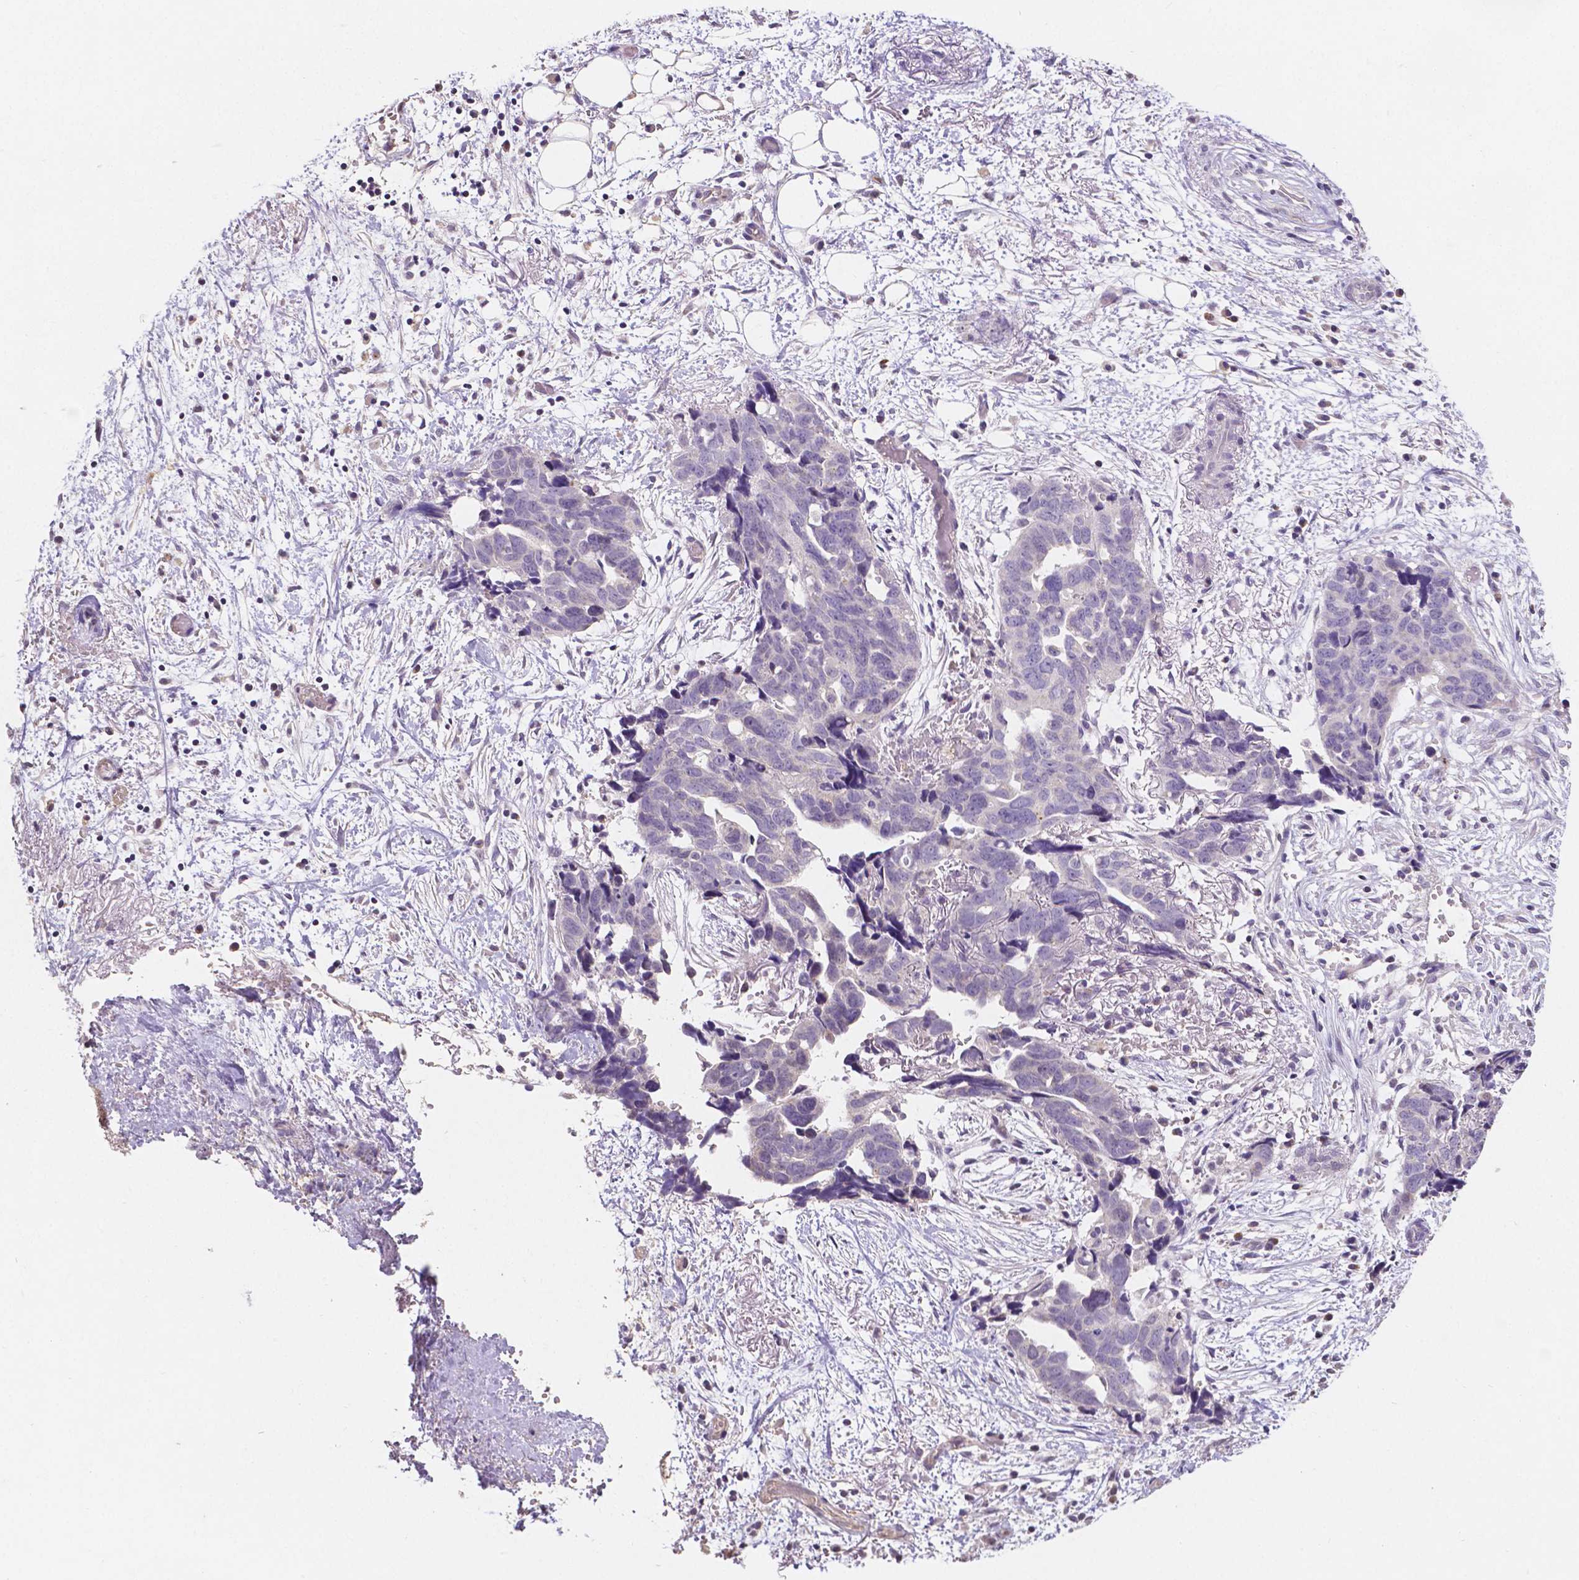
{"staining": {"intensity": "negative", "quantity": "none", "location": "none"}, "tissue": "ovarian cancer", "cell_type": "Tumor cells", "image_type": "cancer", "snomed": [{"axis": "morphology", "description": "Cystadenocarcinoma, serous, NOS"}, {"axis": "topography", "description": "Ovary"}], "caption": "DAB immunohistochemical staining of human serous cystadenocarcinoma (ovarian) demonstrates no significant positivity in tumor cells.", "gene": "ELAVL2", "patient": {"sex": "female", "age": 69}}